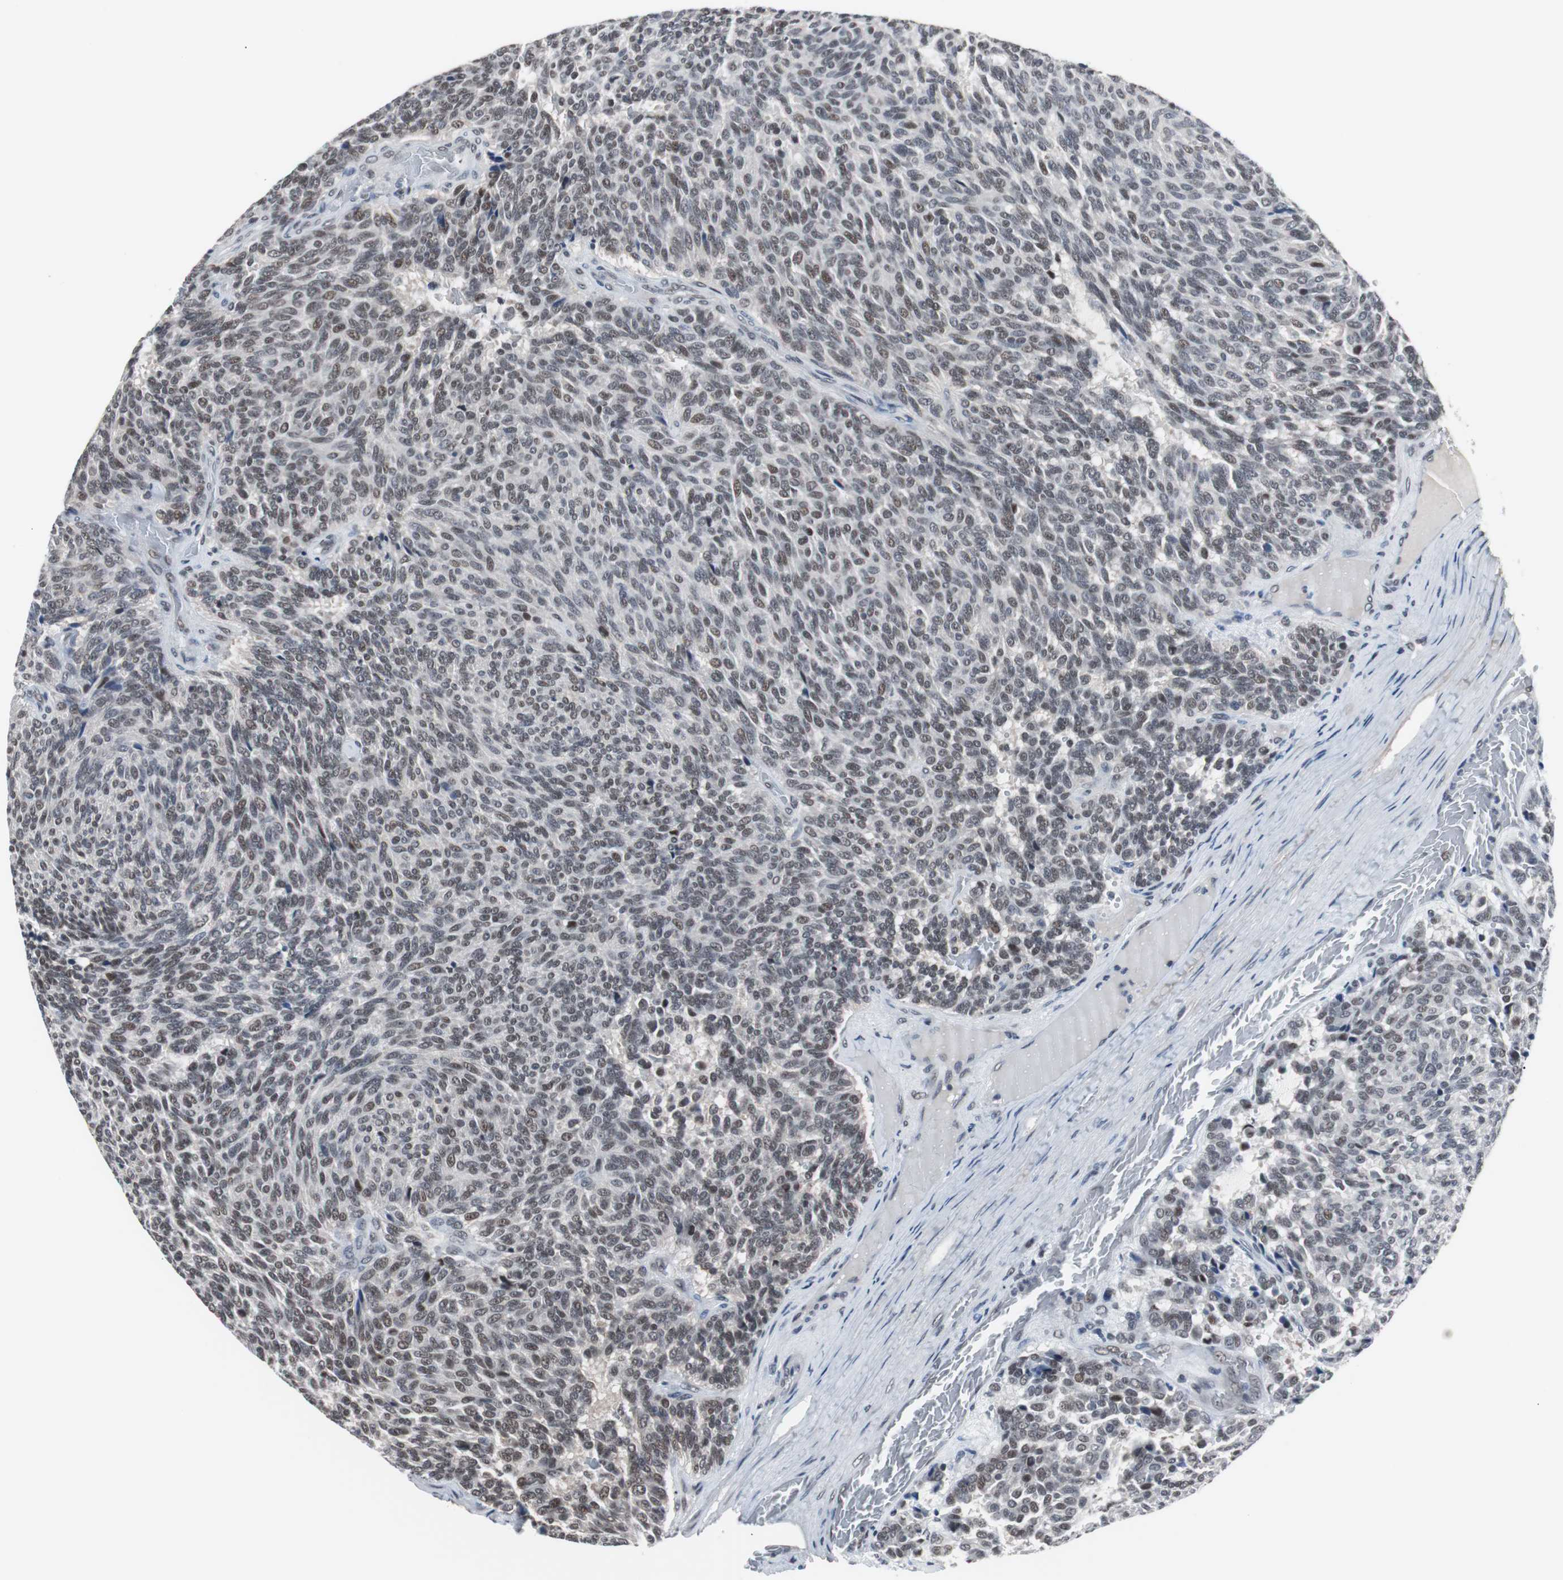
{"staining": {"intensity": "moderate", "quantity": "25%-75%", "location": "nuclear"}, "tissue": "carcinoid", "cell_type": "Tumor cells", "image_type": "cancer", "snomed": [{"axis": "morphology", "description": "Carcinoid, malignant, NOS"}, {"axis": "topography", "description": "Pancreas"}], "caption": "An immunohistochemistry (IHC) histopathology image of neoplastic tissue is shown. Protein staining in brown labels moderate nuclear positivity in carcinoid within tumor cells. The protein of interest is stained brown, and the nuclei are stained in blue (DAB (3,3'-diaminobenzidine) IHC with brightfield microscopy, high magnification).", "gene": "TAF7", "patient": {"sex": "female", "age": 54}}